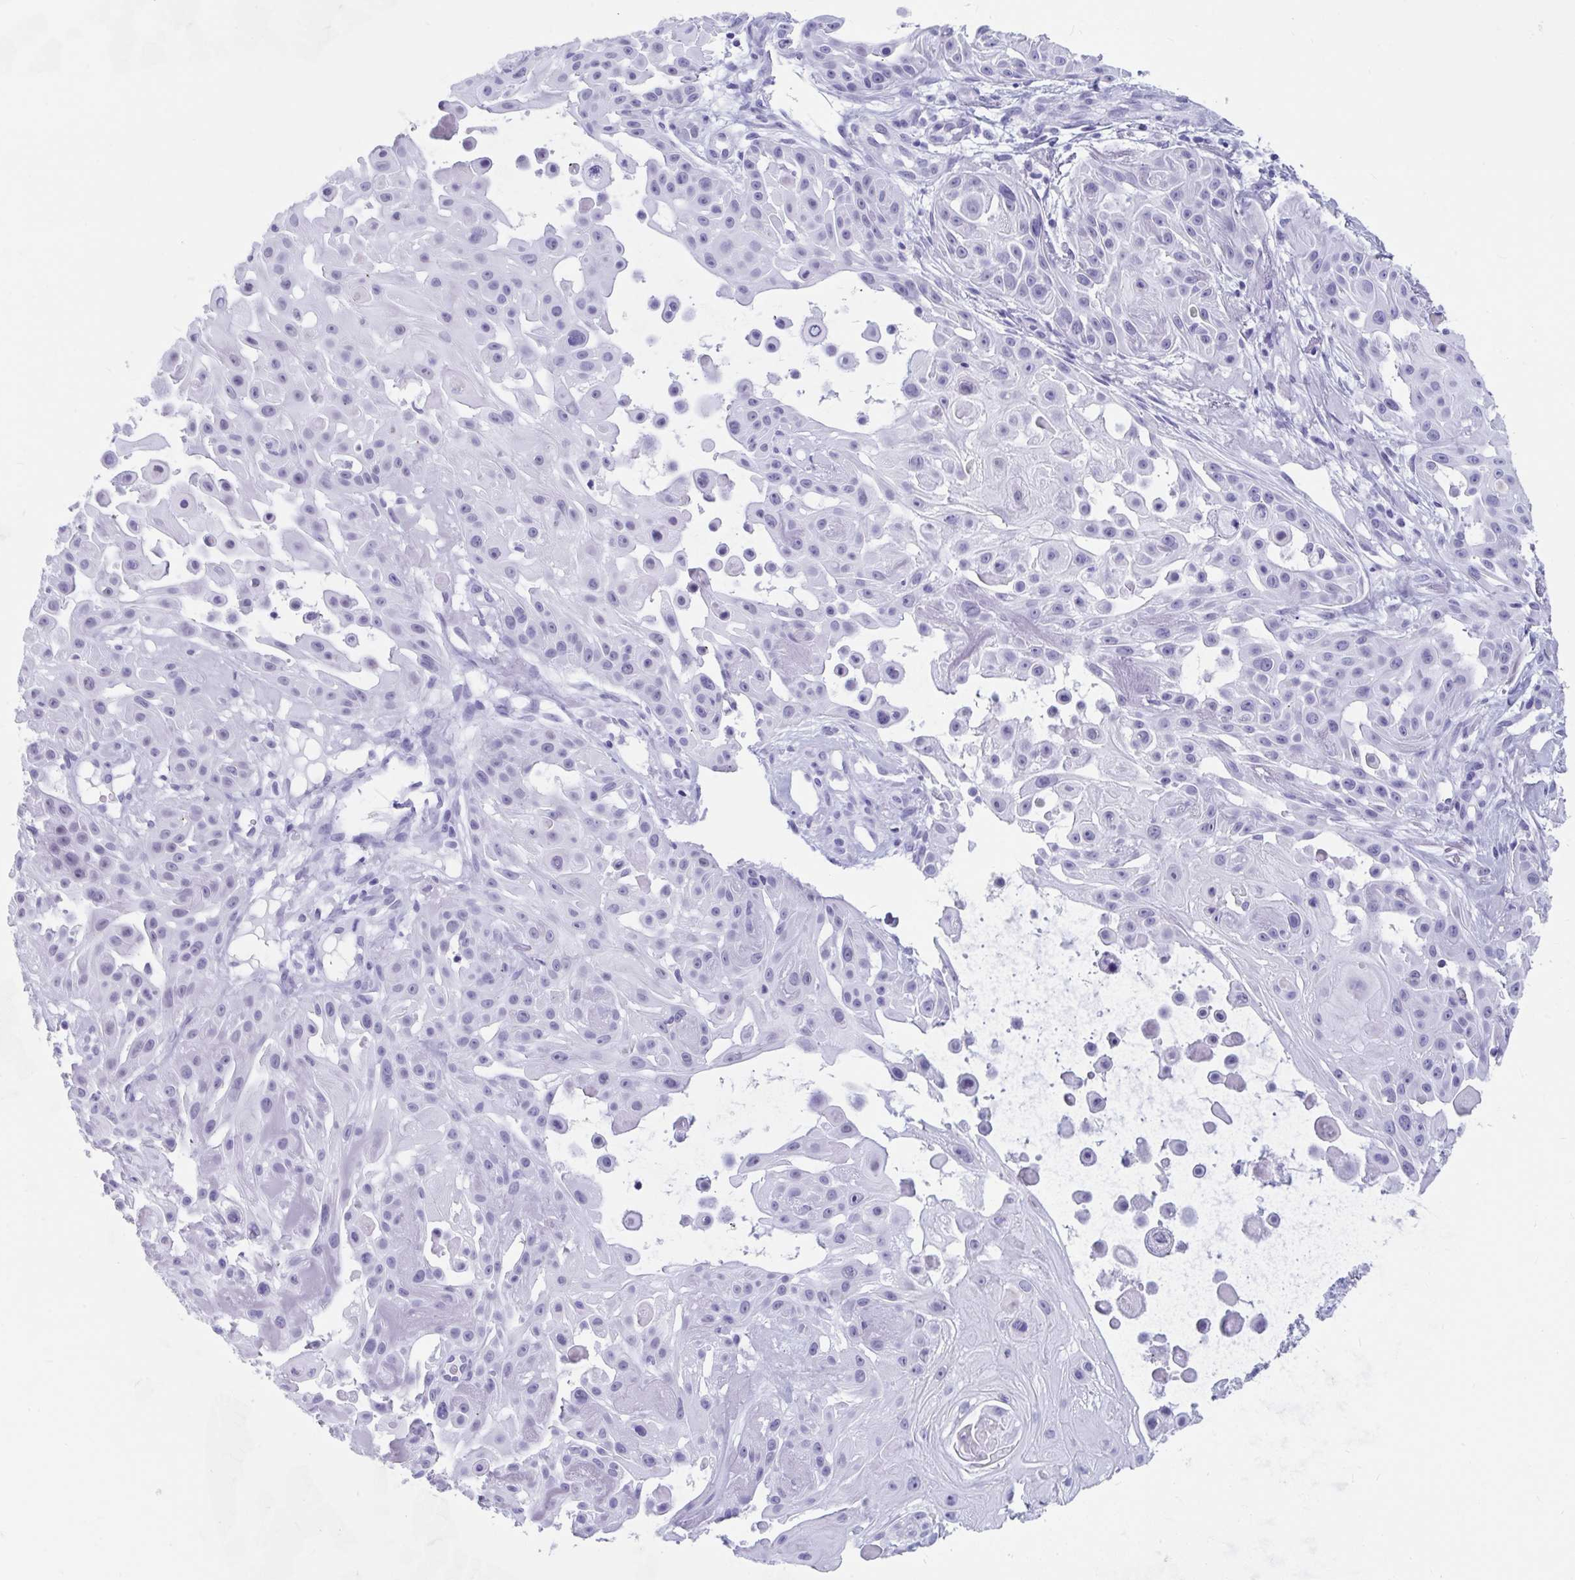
{"staining": {"intensity": "negative", "quantity": "none", "location": "none"}, "tissue": "skin cancer", "cell_type": "Tumor cells", "image_type": "cancer", "snomed": [{"axis": "morphology", "description": "Squamous cell carcinoma, NOS"}, {"axis": "topography", "description": "Skin"}], "caption": "A high-resolution micrograph shows immunohistochemistry staining of squamous cell carcinoma (skin), which demonstrates no significant staining in tumor cells.", "gene": "GKN2", "patient": {"sex": "male", "age": 91}}